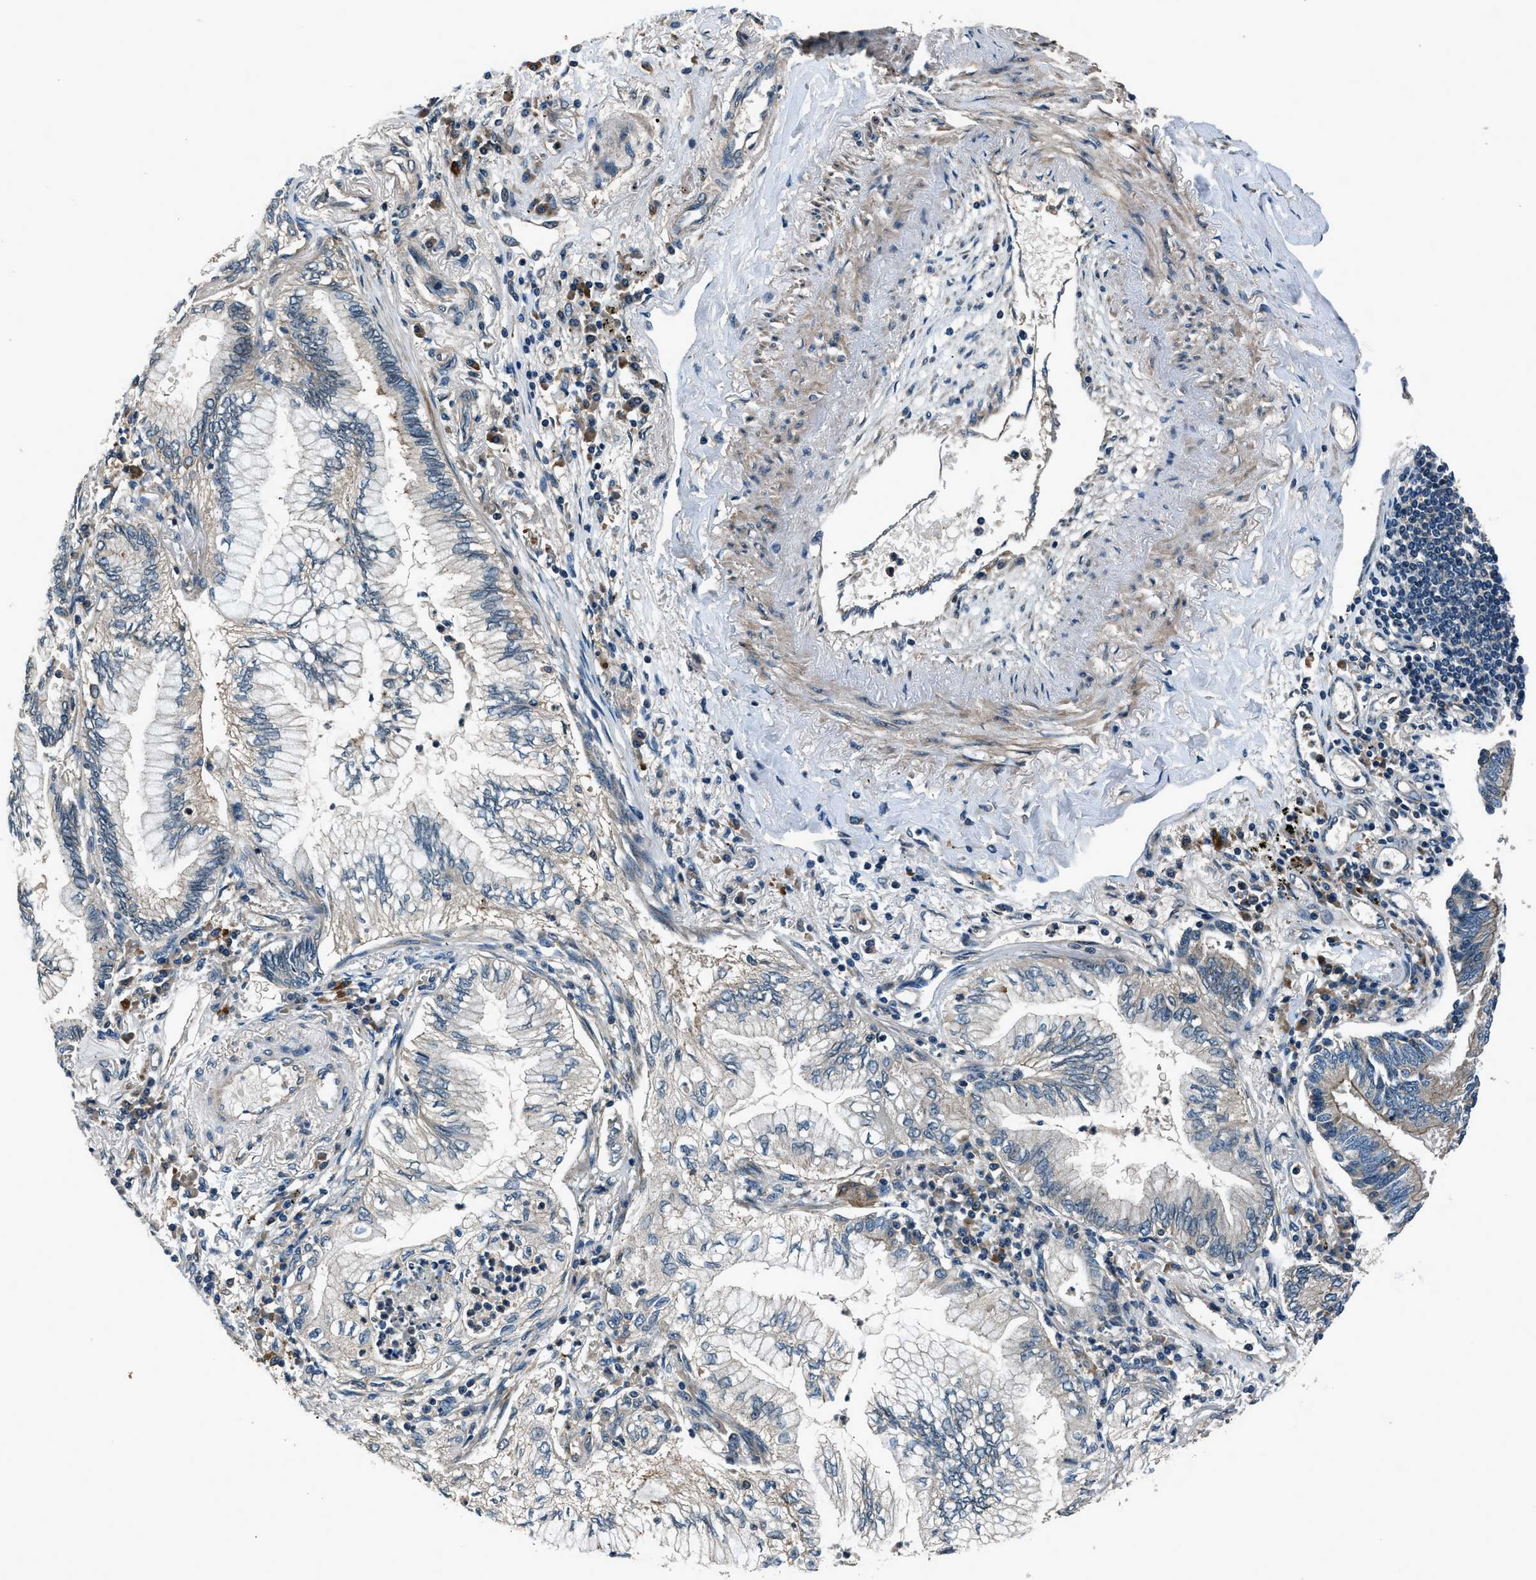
{"staining": {"intensity": "moderate", "quantity": "<25%", "location": "cytoplasmic/membranous"}, "tissue": "lung cancer", "cell_type": "Tumor cells", "image_type": "cancer", "snomed": [{"axis": "morphology", "description": "Normal tissue, NOS"}, {"axis": "morphology", "description": "Adenocarcinoma, NOS"}, {"axis": "topography", "description": "Bronchus"}, {"axis": "topography", "description": "Lung"}], "caption": "IHC (DAB) staining of lung cancer displays moderate cytoplasmic/membranous protein expression in about <25% of tumor cells. The protein of interest is stained brown, and the nuclei are stained in blue (DAB IHC with brightfield microscopy, high magnification).", "gene": "ARHGEF11", "patient": {"sex": "female", "age": 70}}